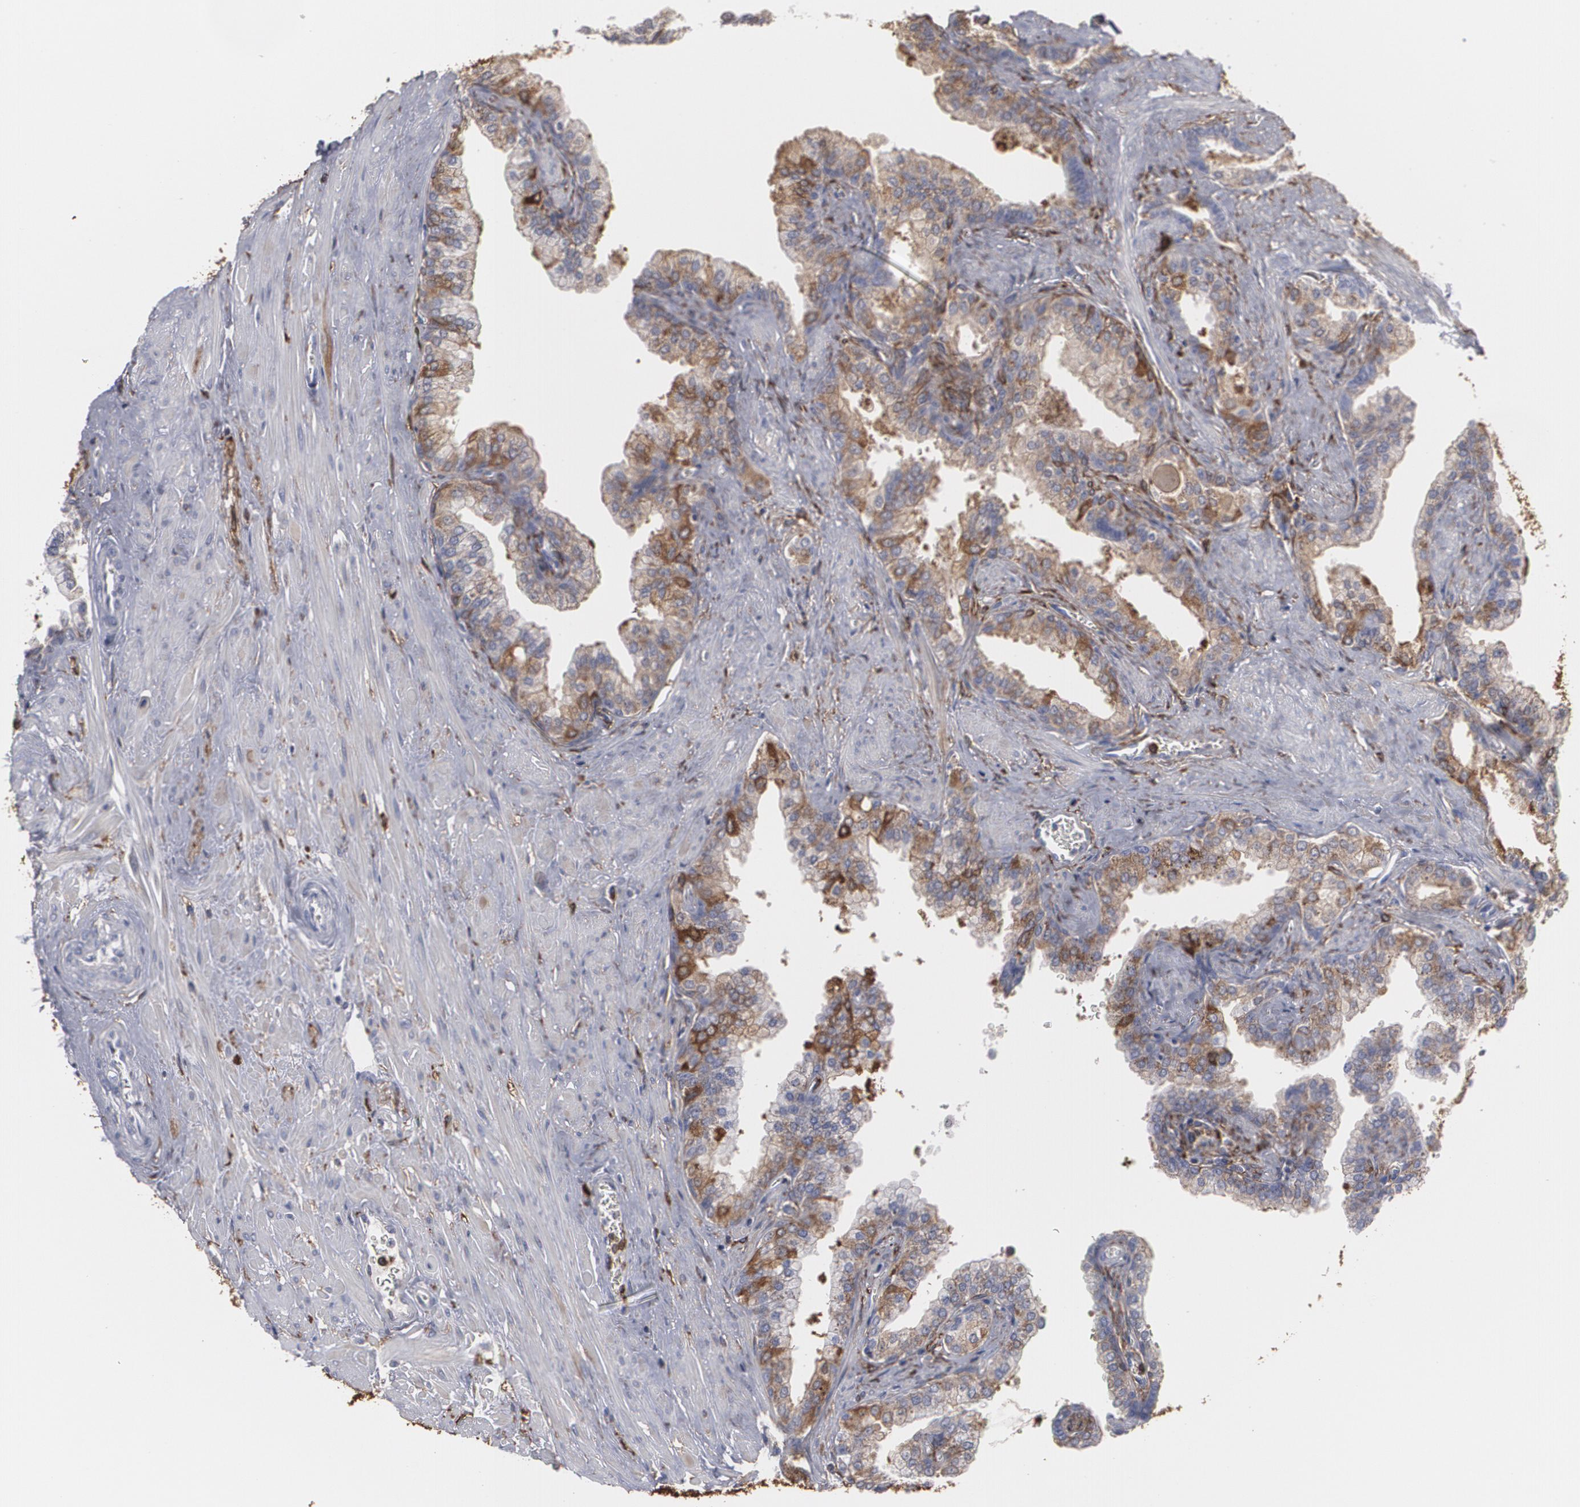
{"staining": {"intensity": "moderate", "quantity": "25%-75%", "location": "cytoplasmic/membranous"}, "tissue": "prostate", "cell_type": "Glandular cells", "image_type": "normal", "snomed": [{"axis": "morphology", "description": "Normal tissue, NOS"}, {"axis": "topography", "description": "Prostate"}], "caption": "Unremarkable prostate demonstrates moderate cytoplasmic/membranous staining in approximately 25%-75% of glandular cells.", "gene": "ODC1", "patient": {"sex": "male", "age": 60}}